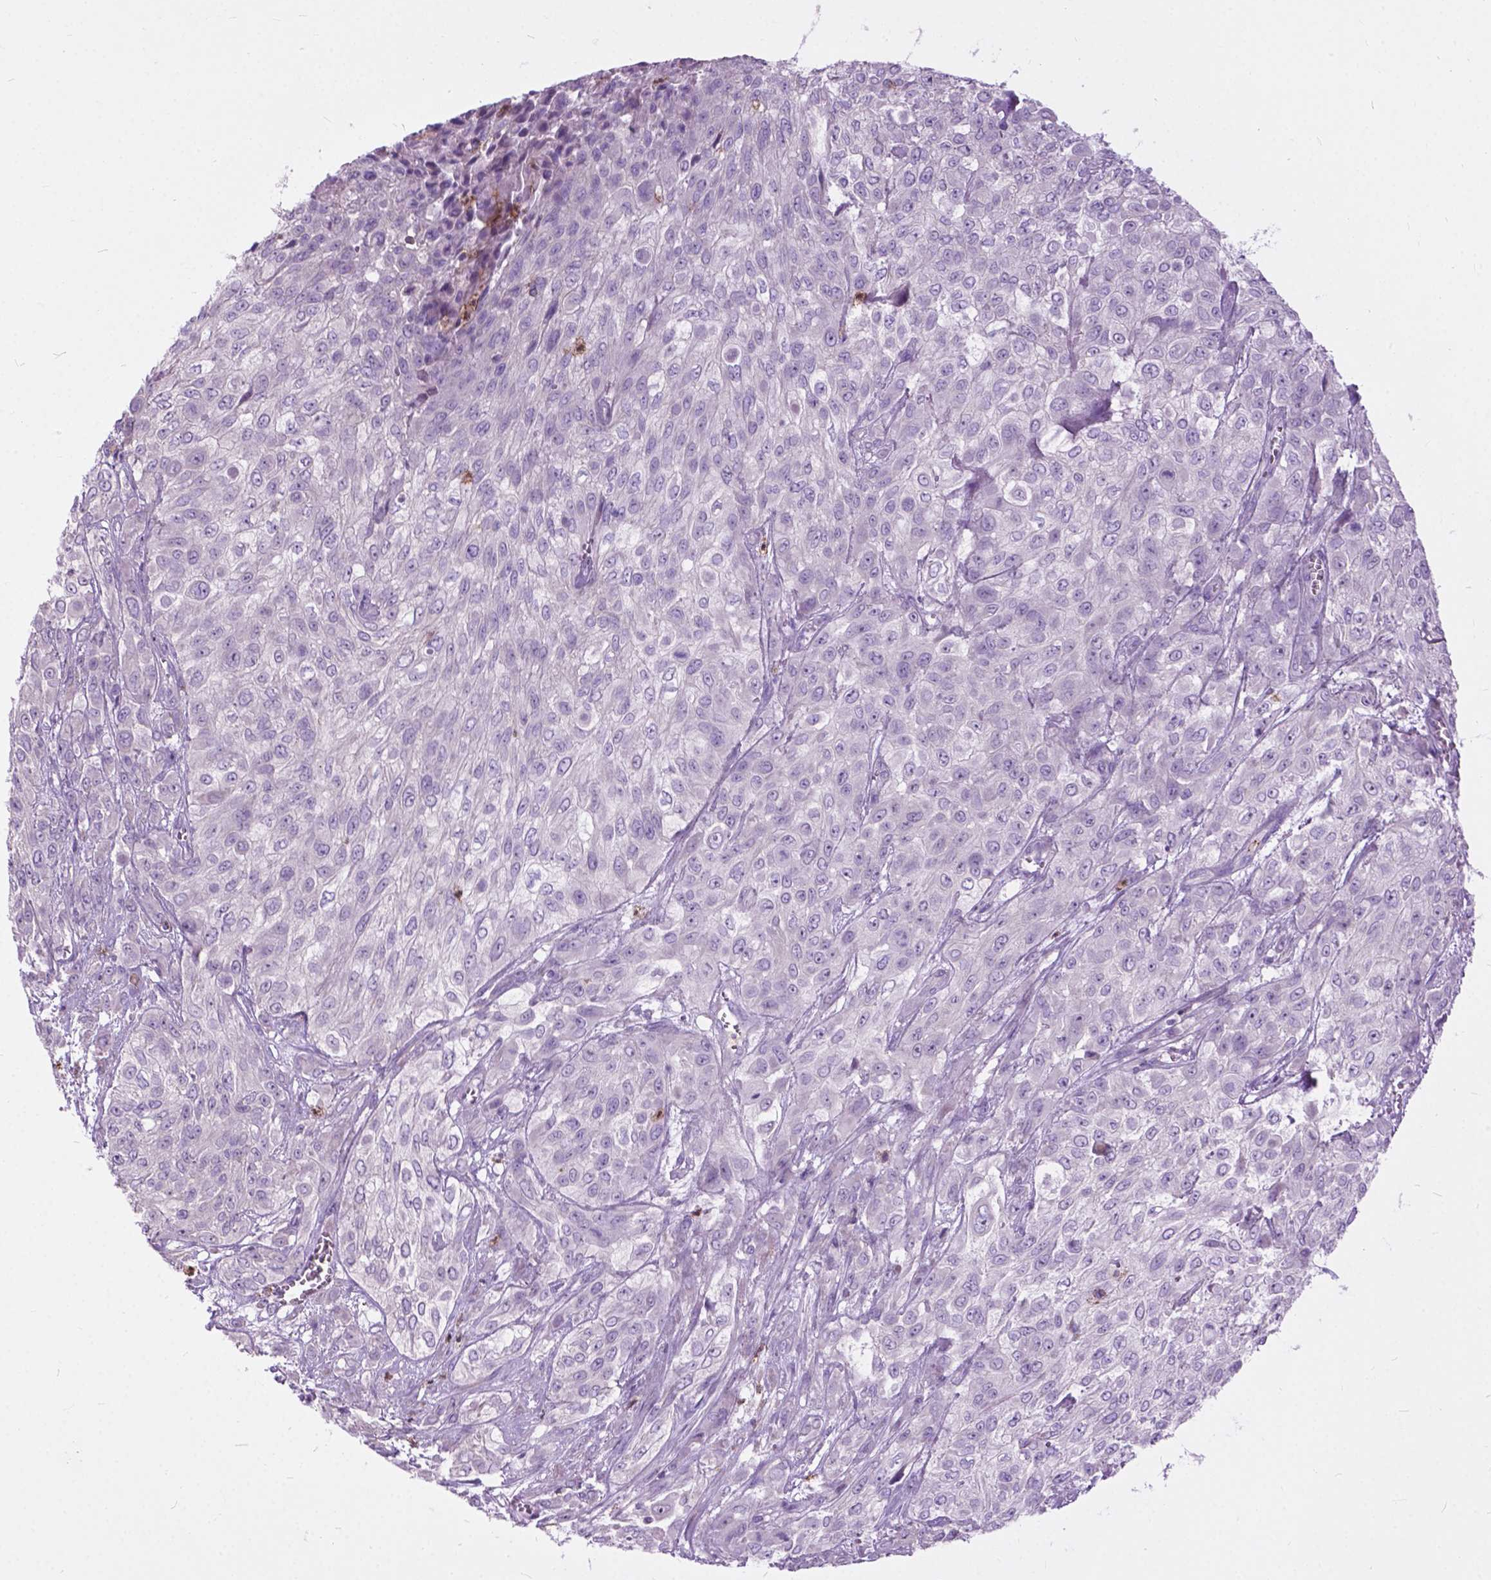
{"staining": {"intensity": "negative", "quantity": "none", "location": "none"}, "tissue": "urothelial cancer", "cell_type": "Tumor cells", "image_type": "cancer", "snomed": [{"axis": "morphology", "description": "Urothelial carcinoma, High grade"}, {"axis": "topography", "description": "Urinary bladder"}], "caption": "Micrograph shows no protein staining in tumor cells of high-grade urothelial carcinoma tissue.", "gene": "PRR35", "patient": {"sex": "male", "age": 57}}